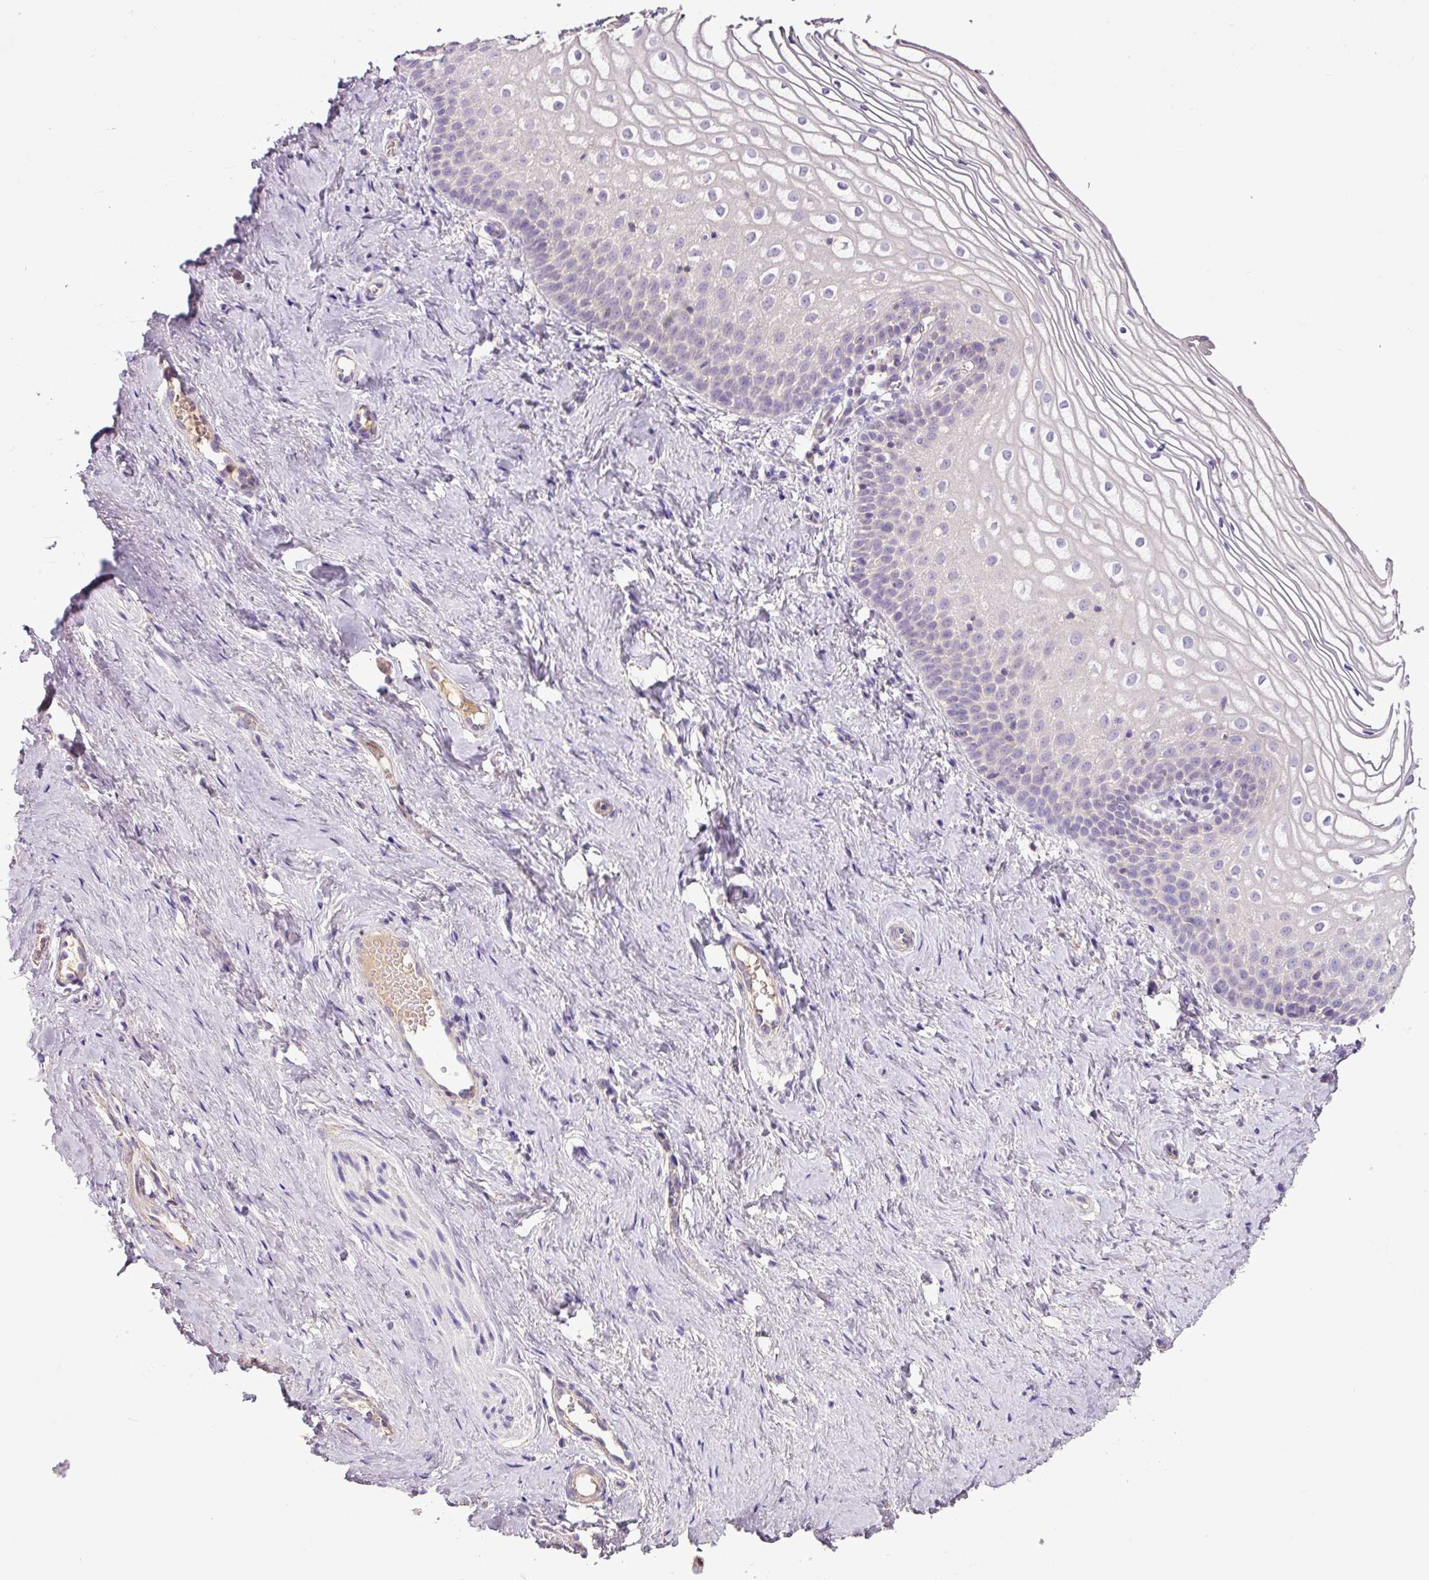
{"staining": {"intensity": "negative", "quantity": "none", "location": "none"}, "tissue": "vagina", "cell_type": "Squamous epithelial cells", "image_type": "normal", "snomed": [{"axis": "morphology", "description": "Normal tissue, NOS"}, {"axis": "topography", "description": "Vagina"}], "caption": "This is an immunohistochemistry image of unremarkable human vagina. There is no positivity in squamous epithelial cells.", "gene": "AGR3", "patient": {"sex": "female", "age": 56}}